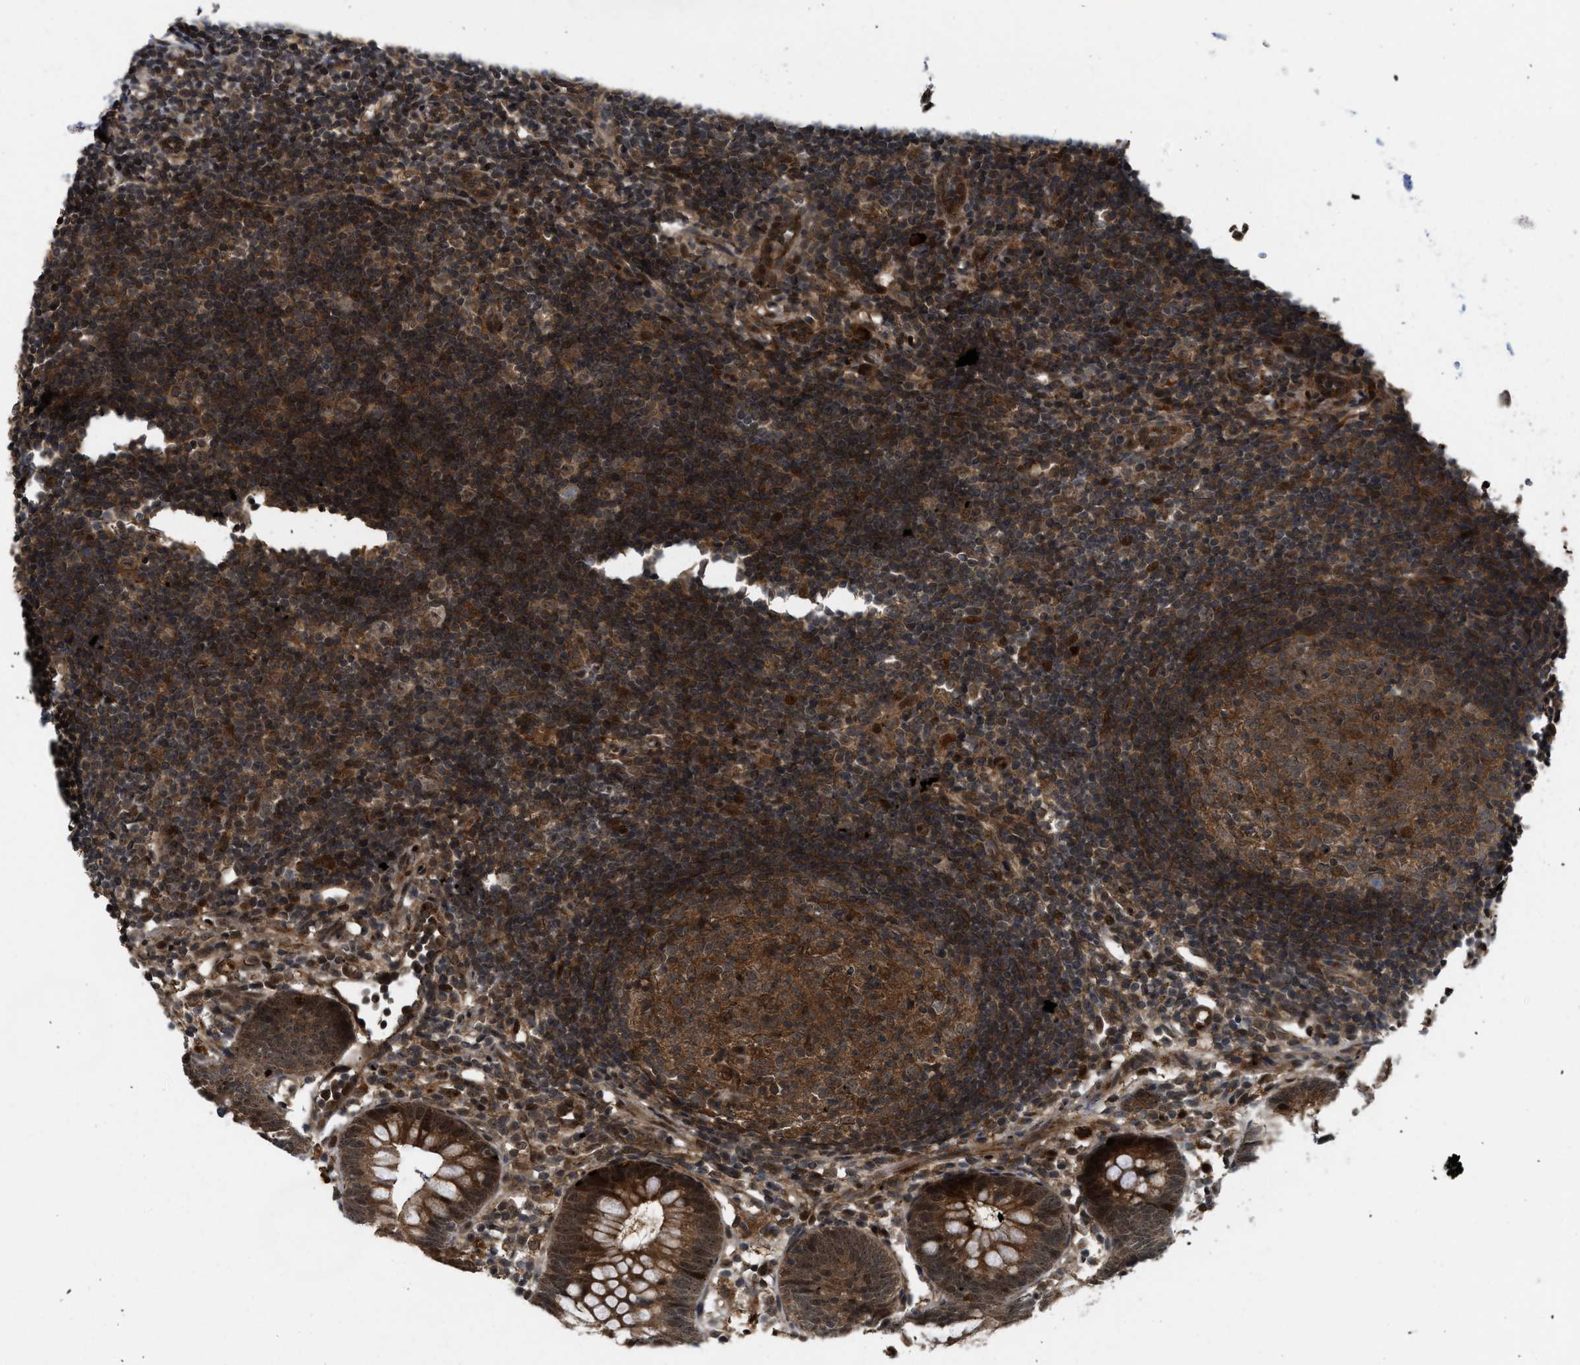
{"staining": {"intensity": "strong", "quantity": ">75%", "location": "cytoplasmic/membranous"}, "tissue": "appendix", "cell_type": "Glandular cells", "image_type": "normal", "snomed": [{"axis": "morphology", "description": "Normal tissue, NOS"}, {"axis": "topography", "description": "Appendix"}], "caption": "IHC (DAB) staining of normal appendix shows strong cytoplasmic/membranous protein positivity in about >75% of glandular cells.", "gene": "DNAJC28", "patient": {"sex": "female", "age": 20}}